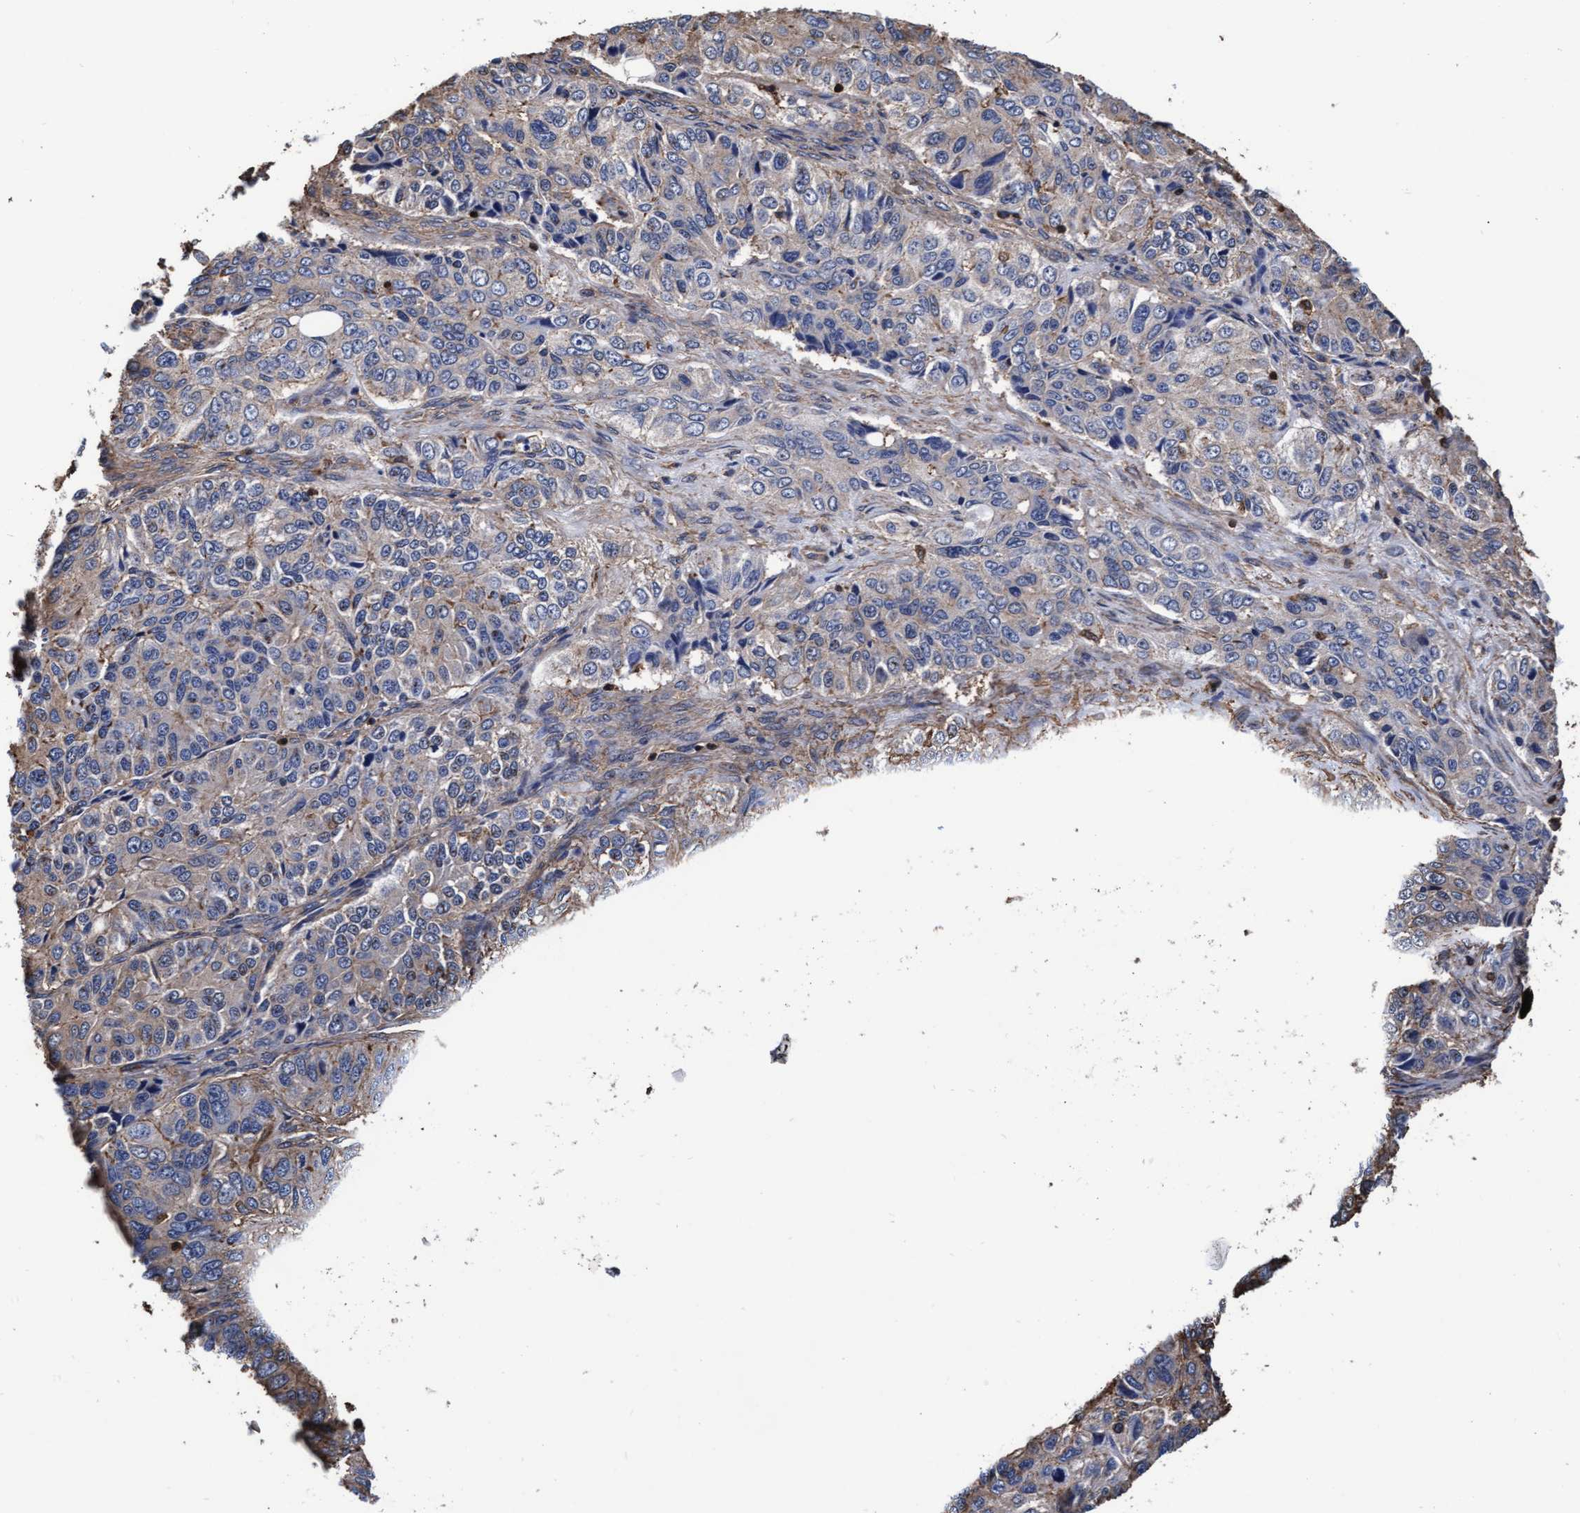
{"staining": {"intensity": "negative", "quantity": "none", "location": "none"}, "tissue": "ovarian cancer", "cell_type": "Tumor cells", "image_type": "cancer", "snomed": [{"axis": "morphology", "description": "Carcinoma, endometroid"}, {"axis": "topography", "description": "Ovary"}], "caption": "The histopathology image demonstrates no staining of tumor cells in endometroid carcinoma (ovarian).", "gene": "GRHPR", "patient": {"sex": "female", "age": 51}}